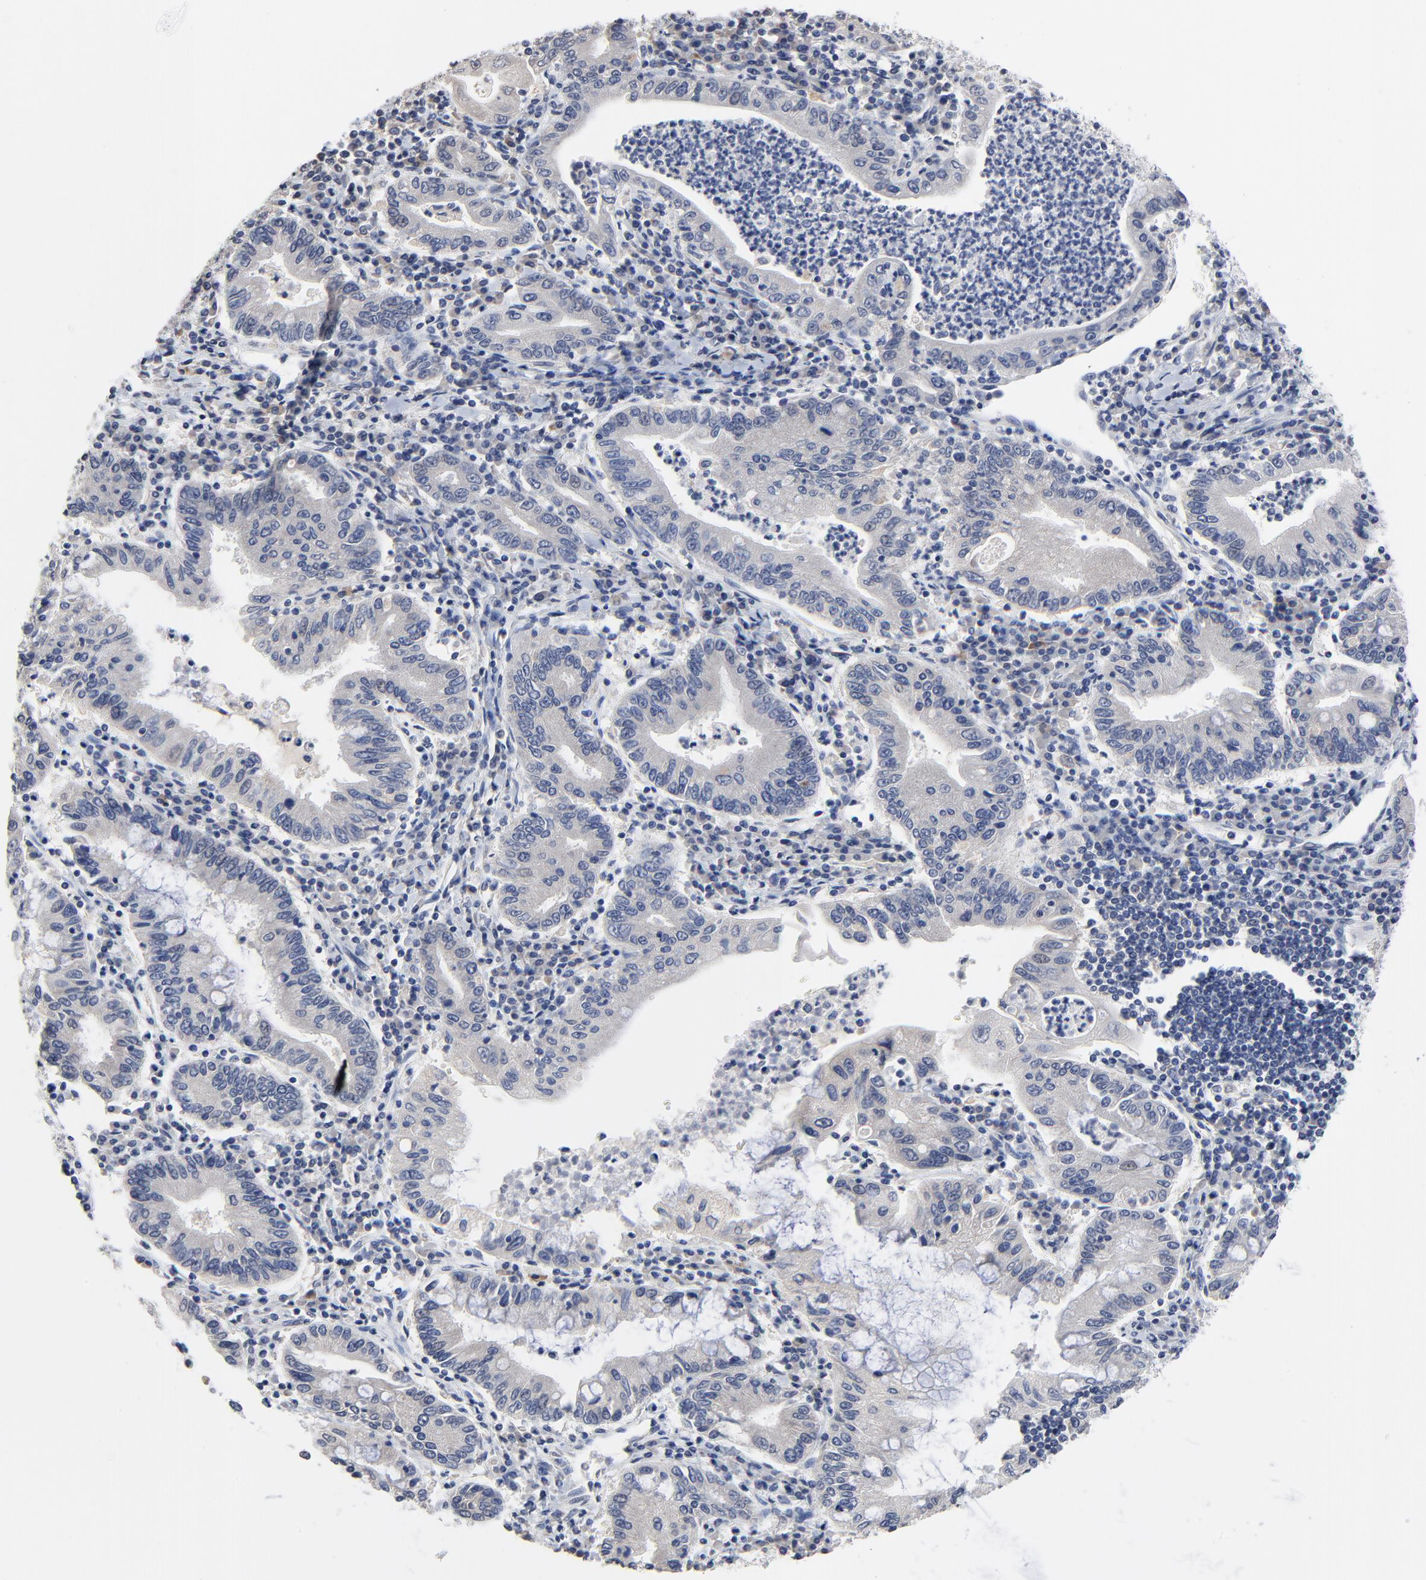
{"staining": {"intensity": "negative", "quantity": "none", "location": "none"}, "tissue": "stomach cancer", "cell_type": "Tumor cells", "image_type": "cancer", "snomed": [{"axis": "morphology", "description": "Normal tissue, NOS"}, {"axis": "morphology", "description": "Adenocarcinoma, NOS"}, {"axis": "topography", "description": "Esophagus"}, {"axis": "topography", "description": "Stomach, upper"}, {"axis": "topography", "description": "Peripheral nerve tissue"}], "caption": "The image exhibits no significant staining in tumor cells of adenocarcinoma (stomach).", "gene": "FBXL5", "patient": {"sex": "male", "age": 62}}